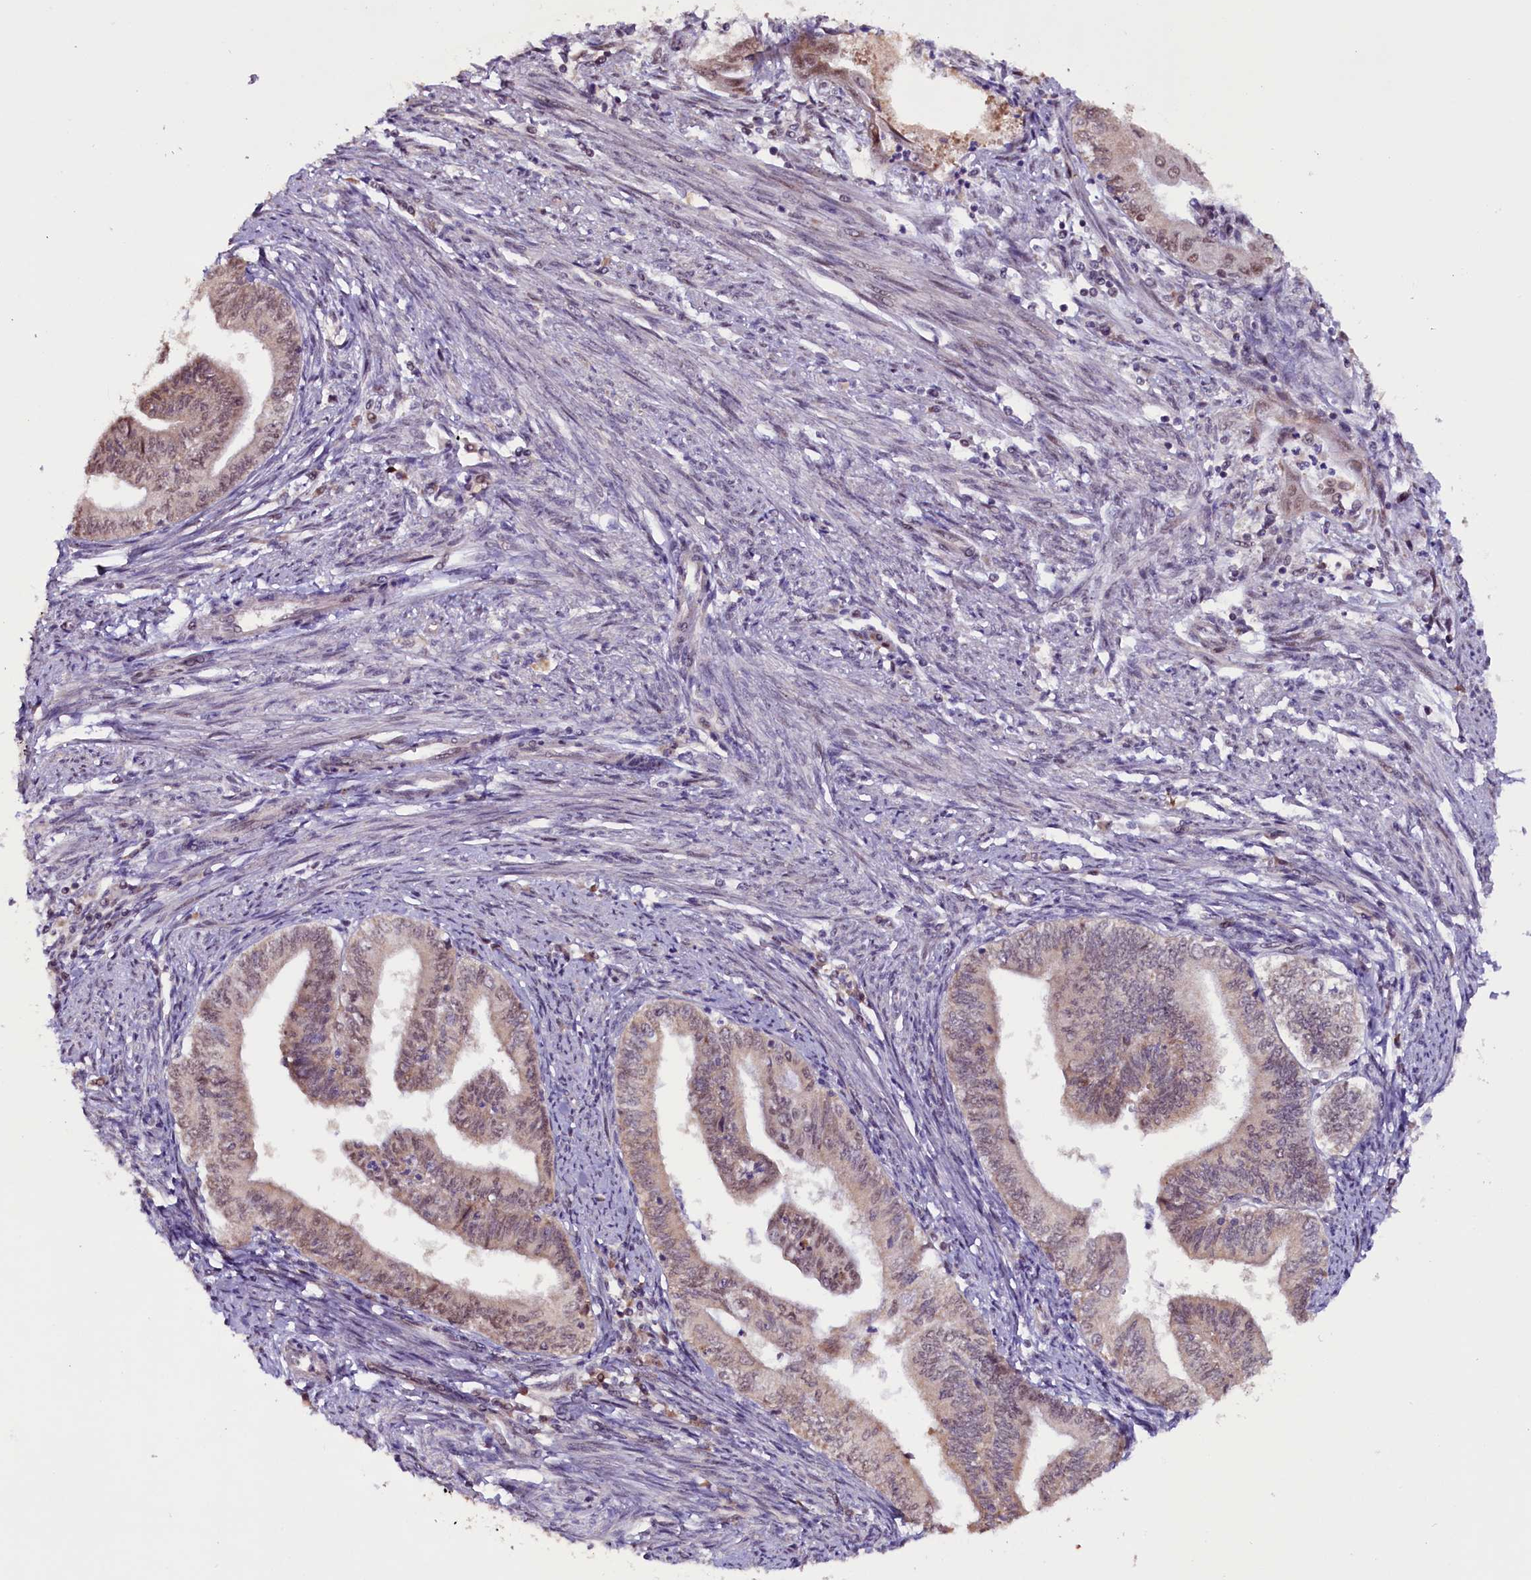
{"staining": {"intensity": "weak", "quantity": "25%-75%", "location": "cytoplasmic/membranous,nuclear"}, "tissue": "endometrial cancer", "cell_type": "Tumor cells", "image_type": "cancer", "snomed": [{"axis": "morphology", "description": "Adenocarcinoma, NOS"}, {"axis": "topography", "description": "Endometrium"}], "caption": "This is an image of immunohistochemistry (IHC) staining of endometrial cancer, which shows weak staining in the cytoplasmic/membranous and nuclear of tumor cells.", "gene": "RPUSD2", "patient": {"sex": "female", "age": 66}}